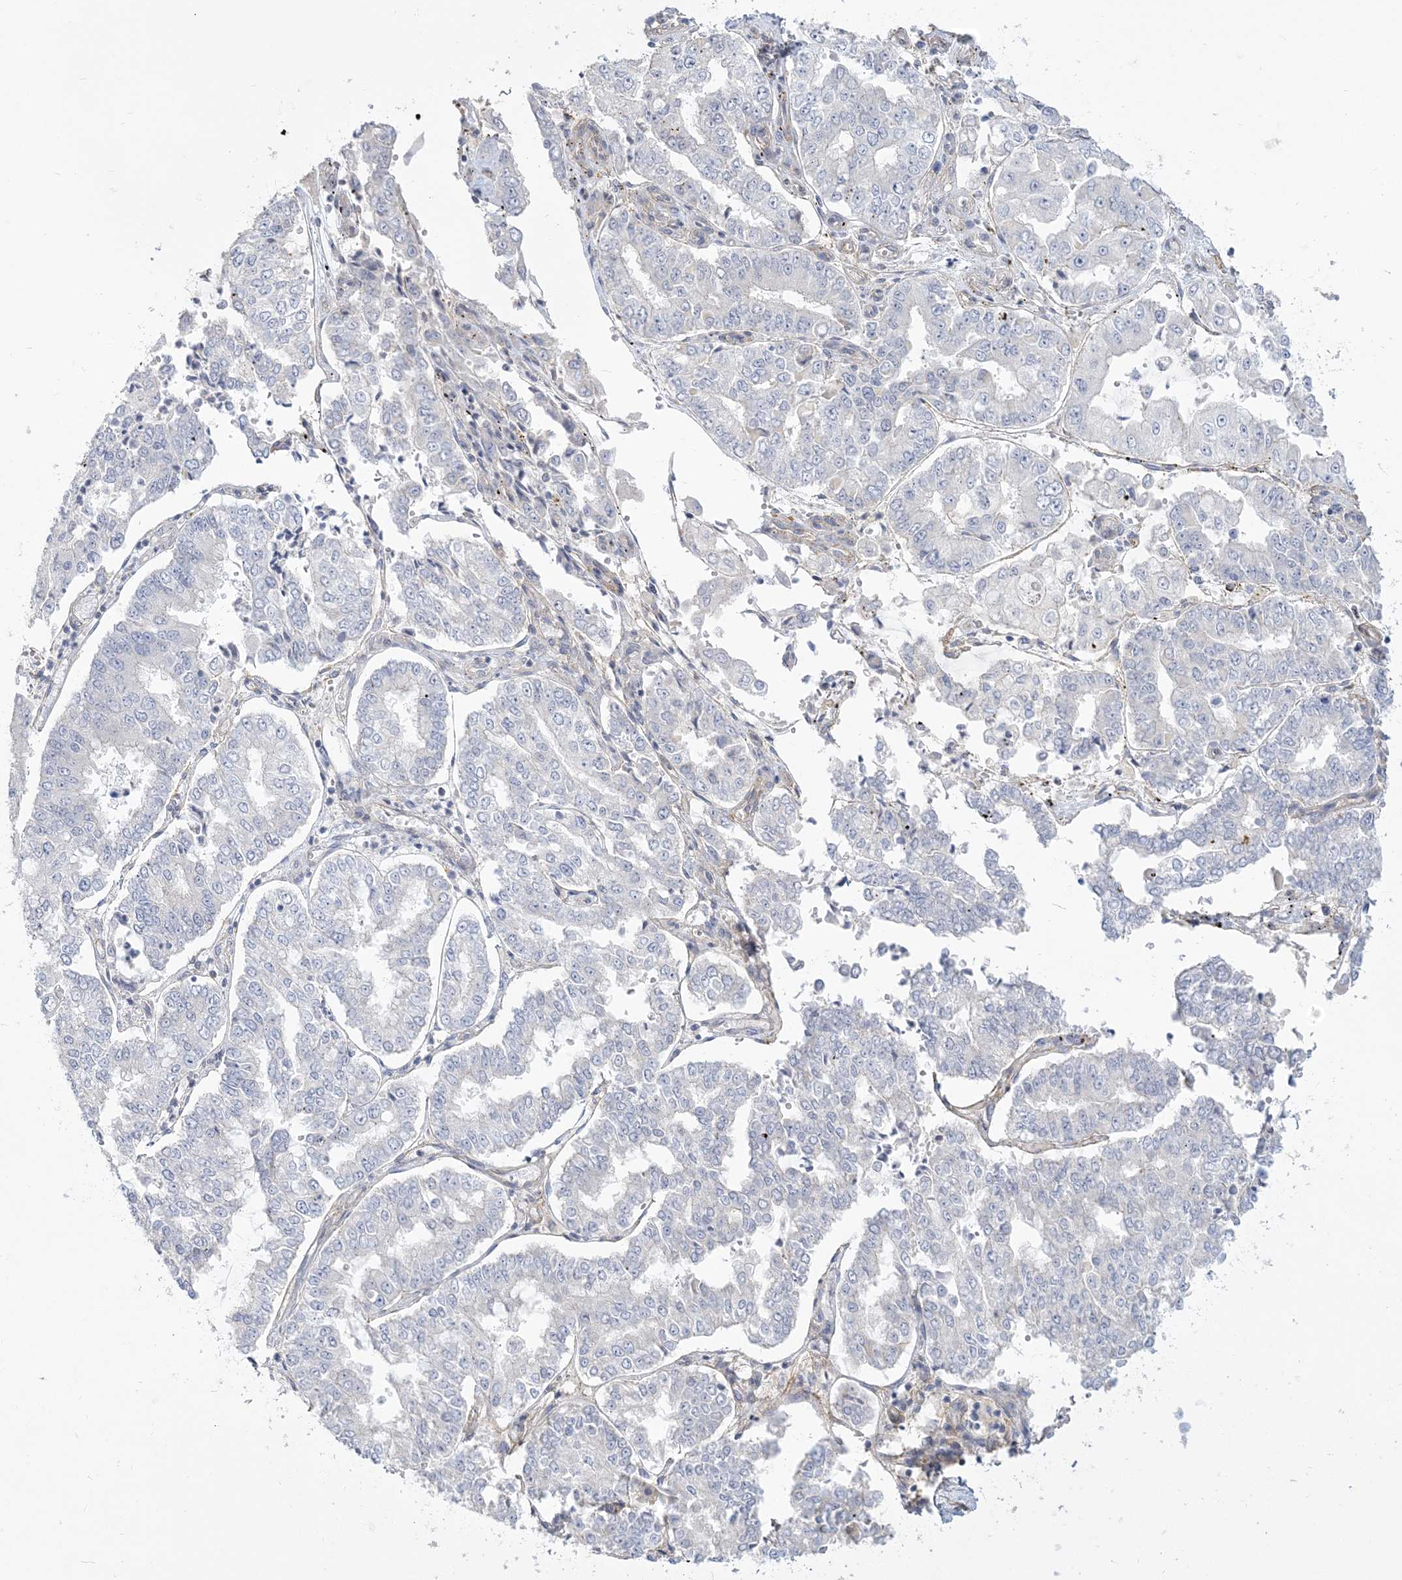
{"staining": {"intensity": "negative", "quantity": "none", "location": "none"}, "tissue": "stomach cancer", "cell_type": "Tumor cells", "image_type": "cancer", "snomed": [{"axis": "morphology", "description": "Adenocarcinoma, NOS"}, {"axis": "topography", "description": "Stomach"}], "caption": "The micrograph shows no significant staining in tumor cells of adenocarcinoma (stomach).", "gene": "ANKS1A", "patient": {"sex": "male", "age": 76}}